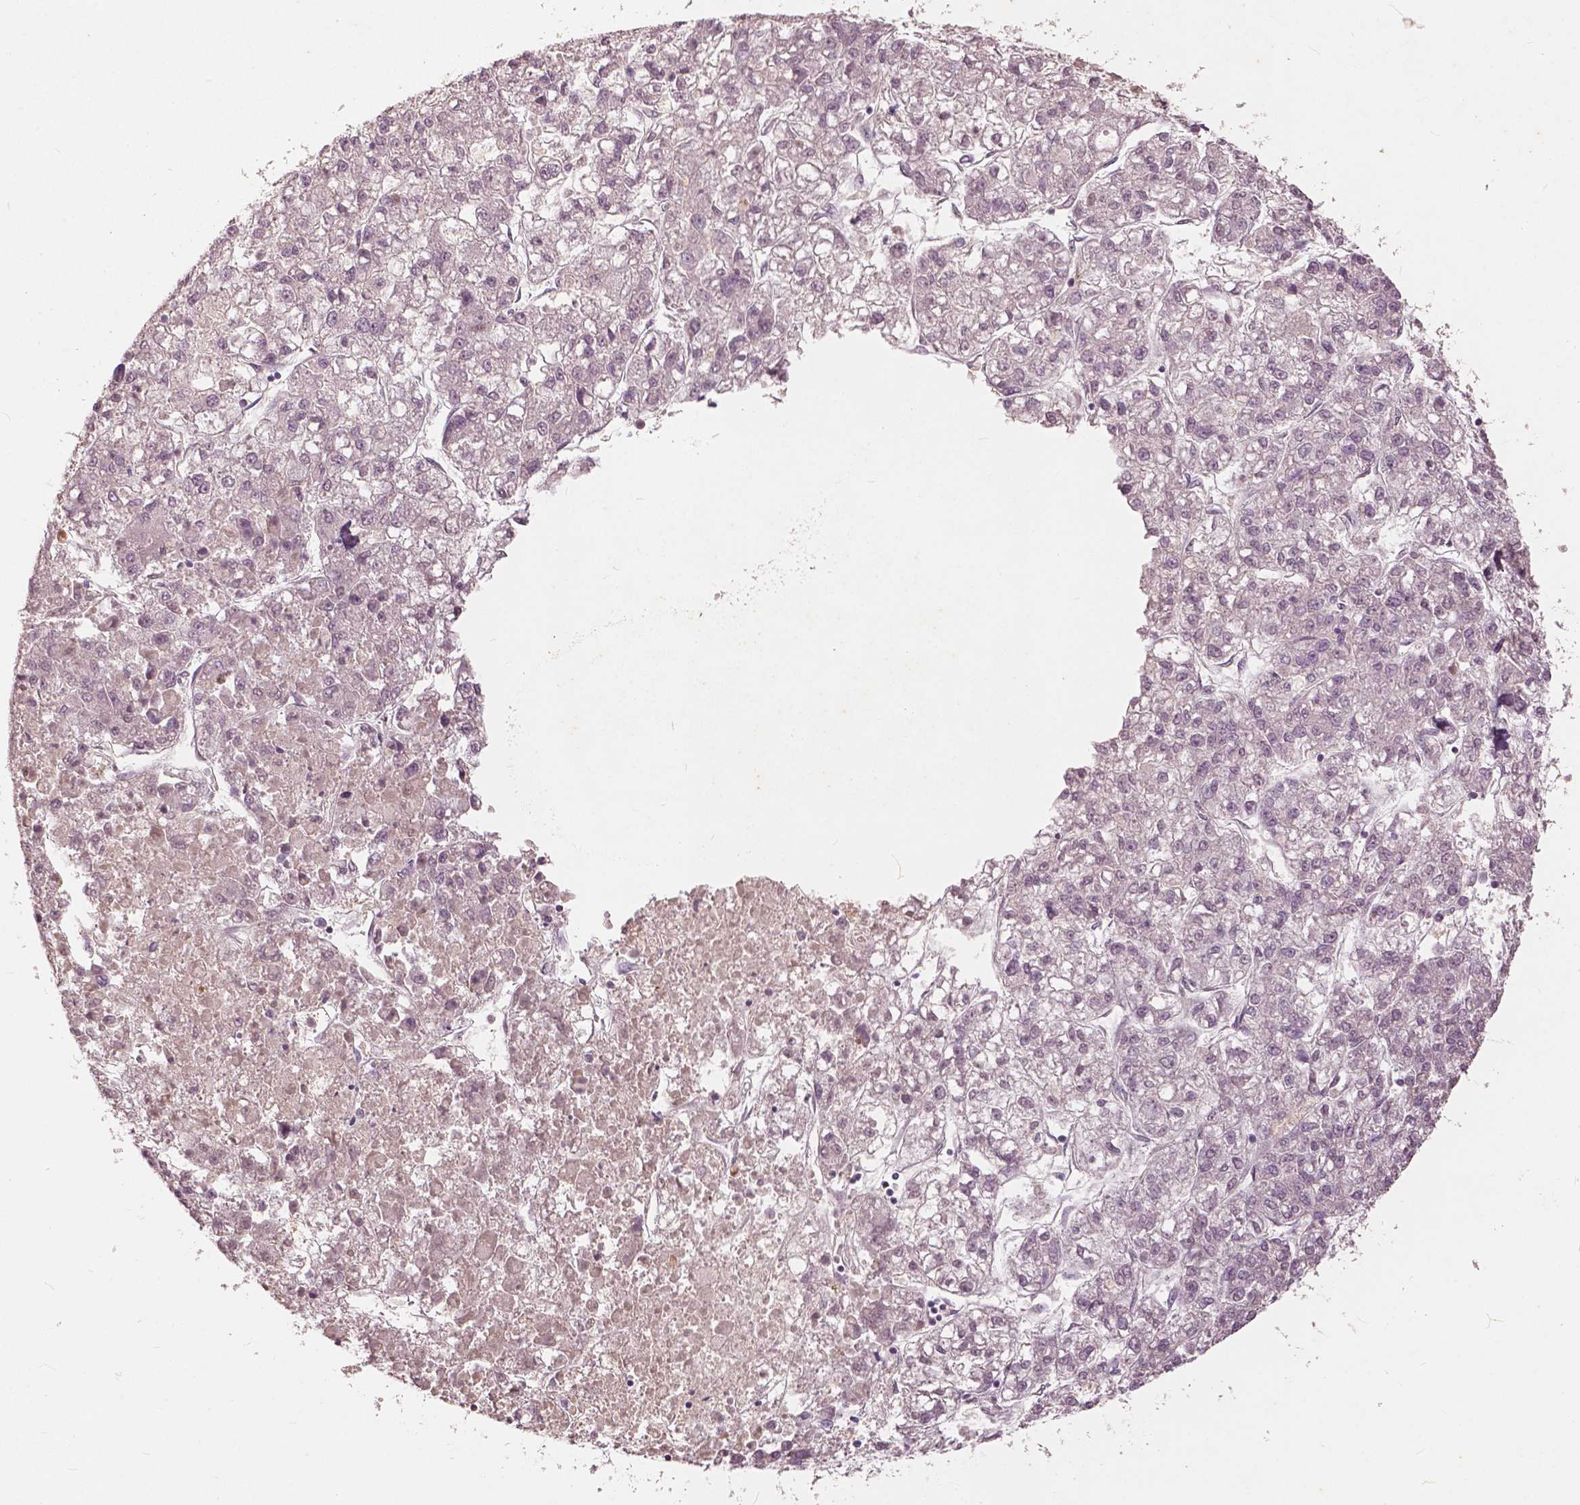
{"staining": {"intensity": "negative", "quantity": "none", "location": "none"}, "tissue": "liver cancer", "cell_type": "Tumor cells", "image_type": "cancer", "snomed": [{"axis": "morphology", "description": "Carcinoma, Hepatocellular, NOS"}, {"axis": "topography", "description": "Liver"}], "caption": "Immunohistochemistry (IHC) of liver hepatocellular carcinoma reveals no positivity in tumor cells.", "gene": "ANGPTL4", "patient": {"sex": "male", "age": 56}}